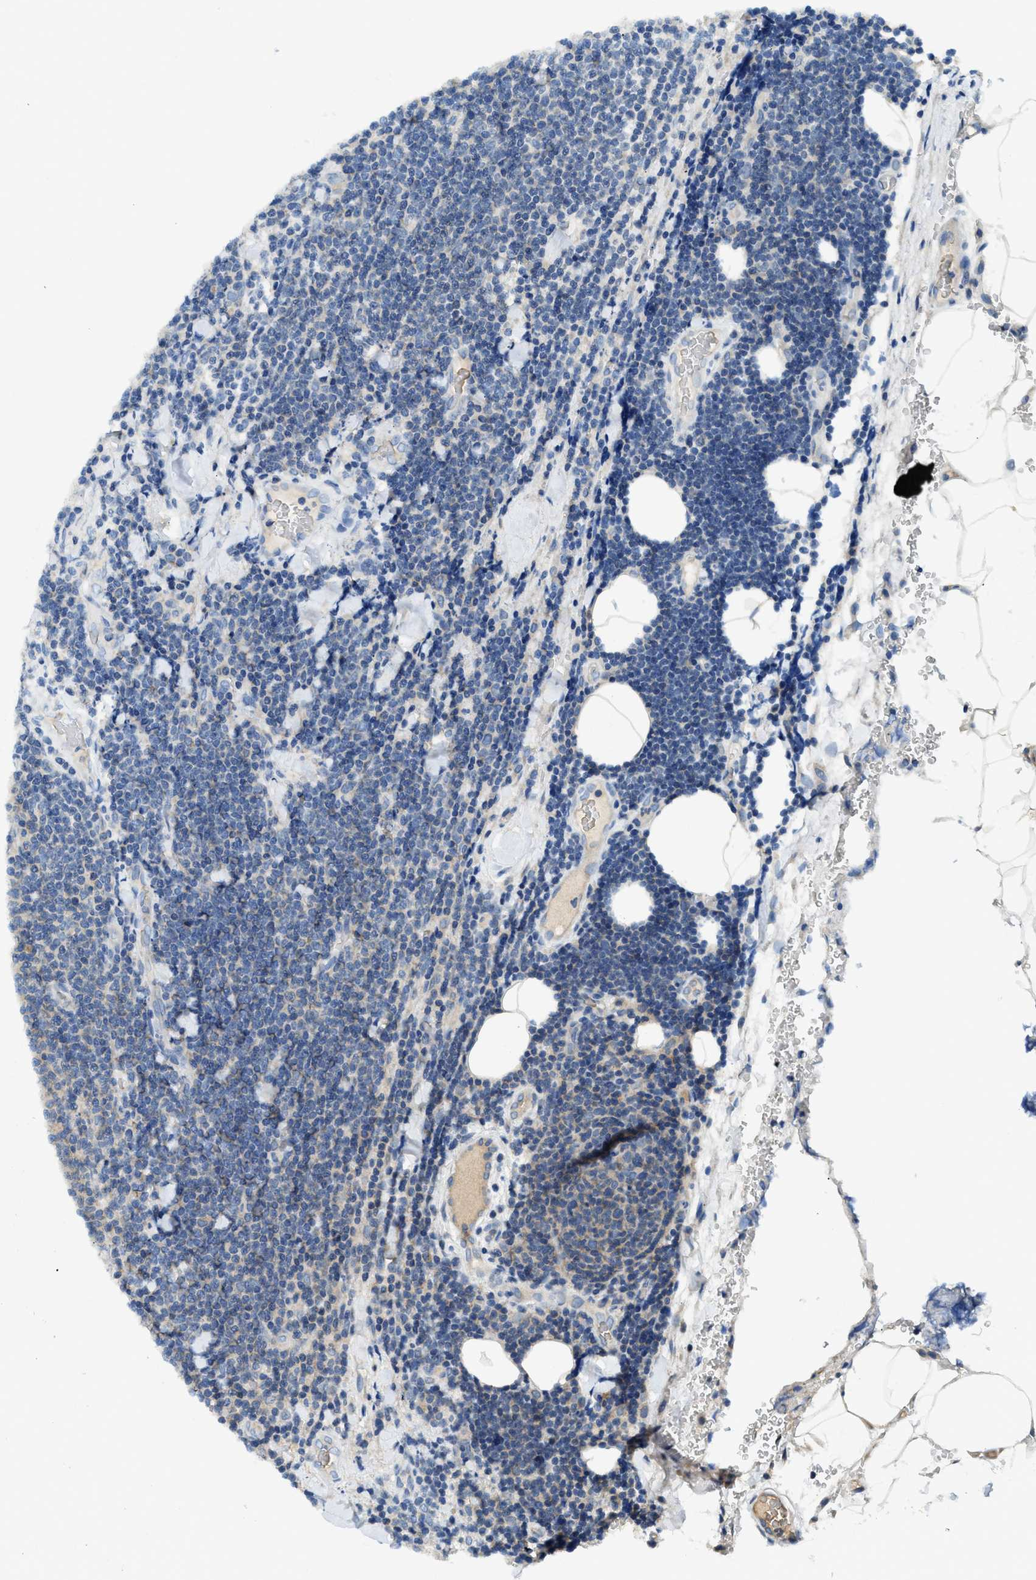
{"staining": {"intensity": "negative", "quantity": "none", "location": "none"}, "tissue": "lymphoma", "cell_type": "Tumor cells", "image_type": "cancer", "snomed": [{"axis": "morphology", "description": "Malignant lymphoma, non-Hodgkin's type, Low grade"}, {"axis": "topography", "description": "Lymph node"}], "caption": "A micrograph of human malignant lymphoma, non-Hodgkin's type (low-grade) is negative for staining in tumor cells.", "gene": "PAFAH2", "patient": {"sex": "male", "age": 66}}